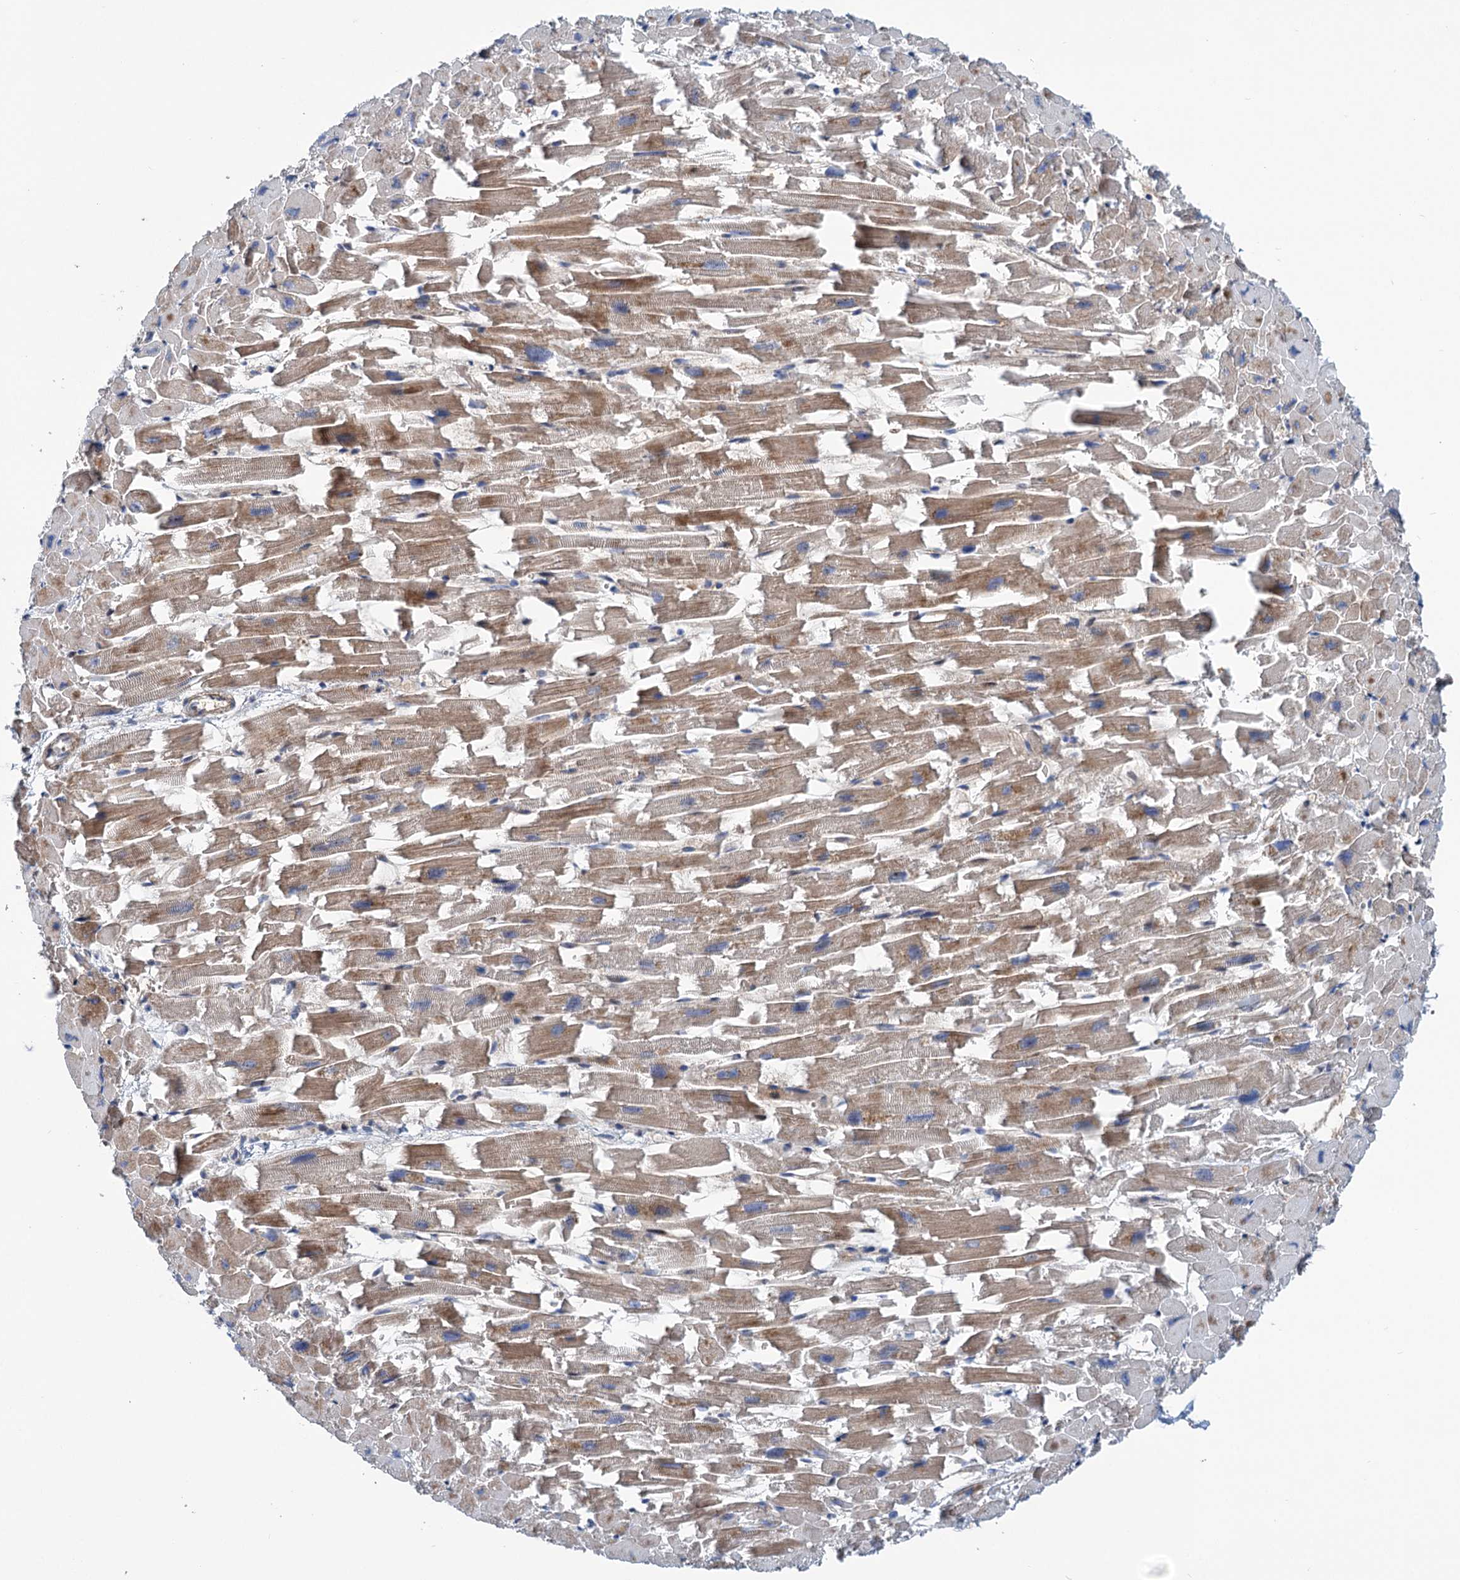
{"staining": {"intensity": "moderate", "quantity": ">75%", "location": "cytoplasmic/membranous,nuclear"}, "tissue": "heart muscle", "cell_type": "Cardiomyocytes", "image_type": "normal", "snomed": [{"axis": "morphology", "description": "Normal tissue, NOS"}, {"axis": "topography", "description": "Heart"}], "caption": "Heart muscle stained with a brown dye exhibits moderate cytoplasmic/membranous,nuclear positive staining in approximately >75% of cardiomyocytes.", "gene": "GPBP1", "patient": {"sex": "female", "age": 64}}